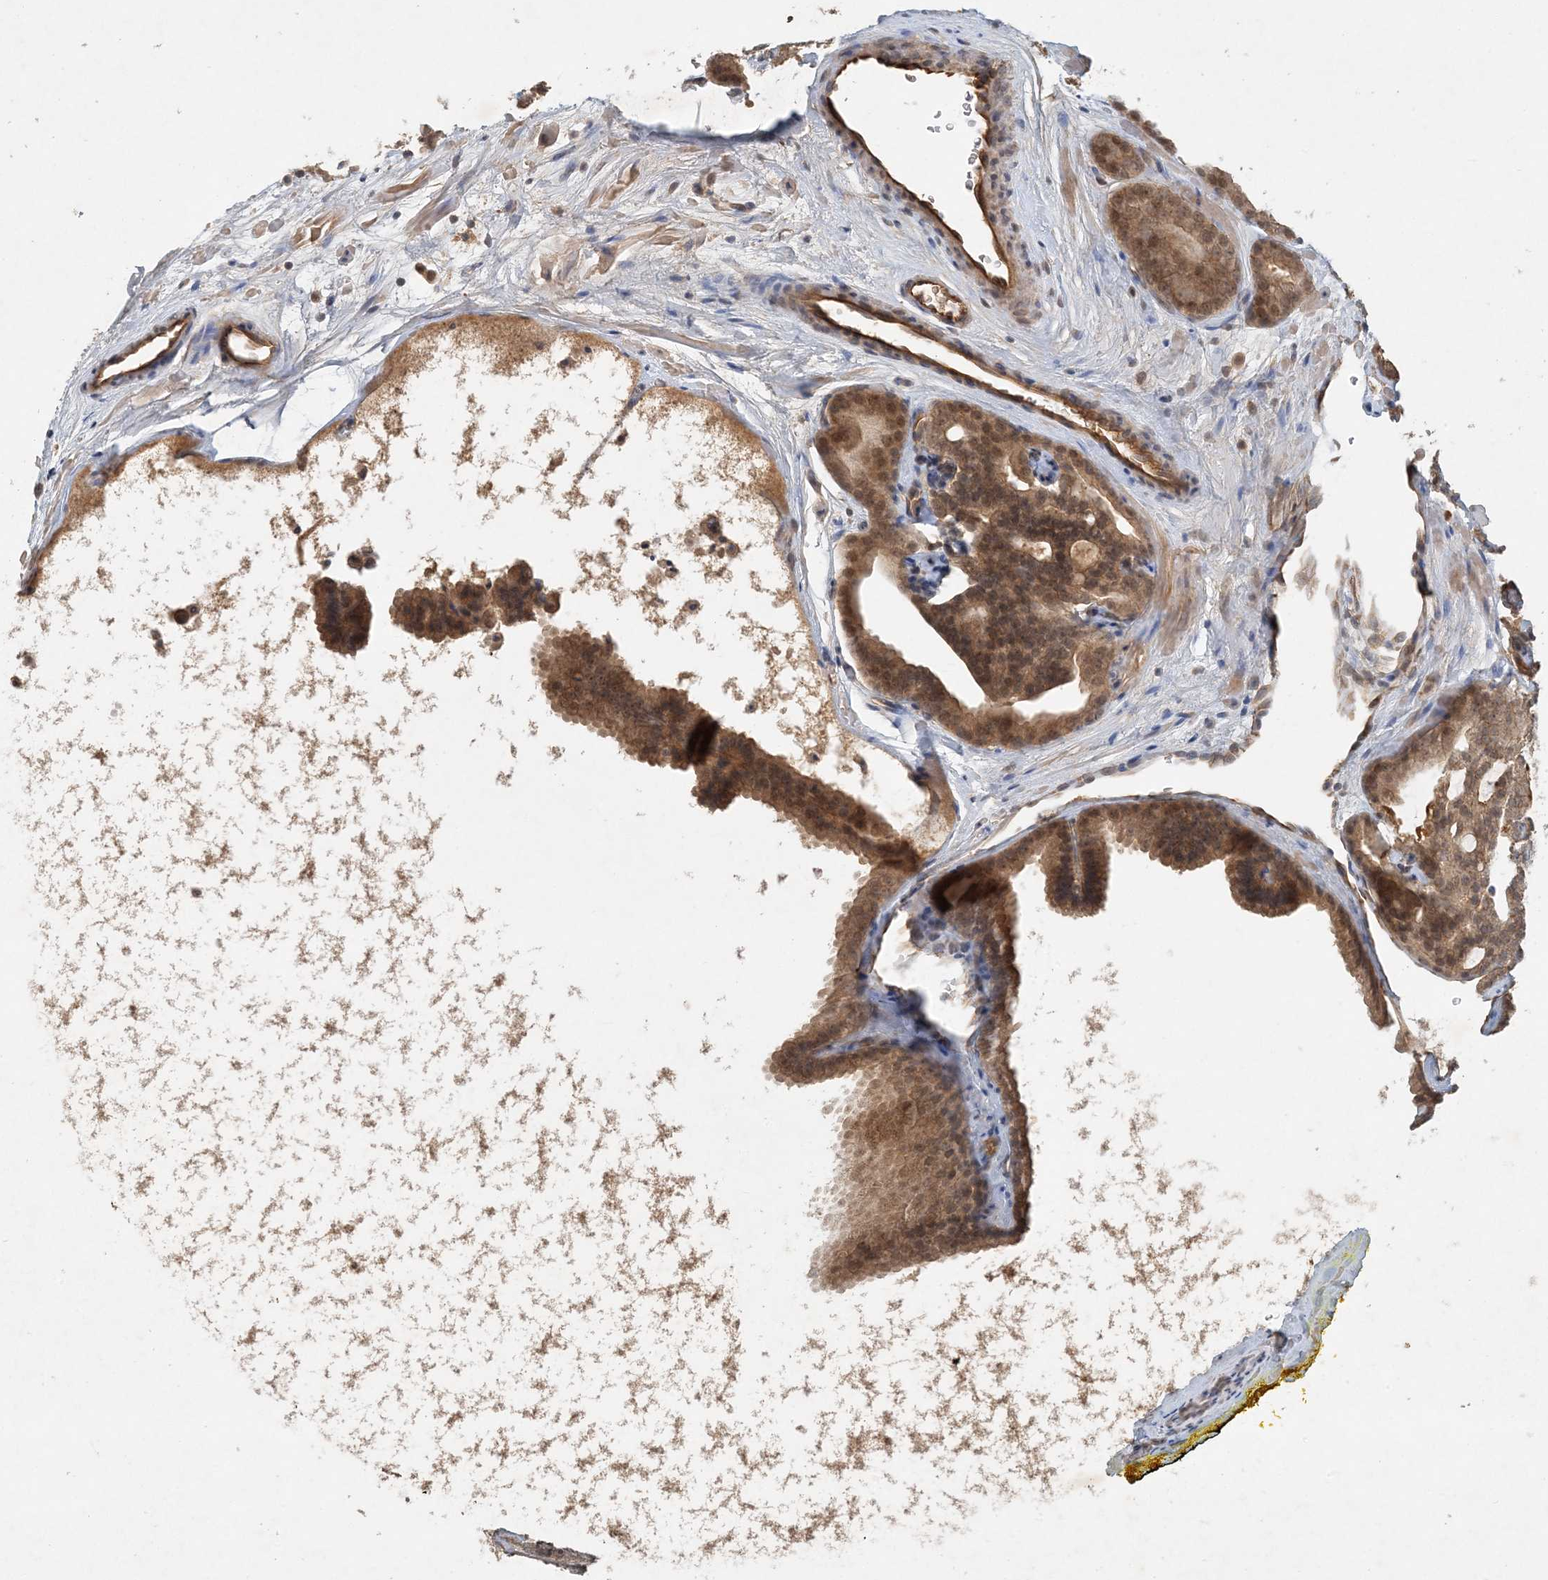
{"staining": {"intensity": "moderate", "quantity": ">75%", "location": "cytoplasmic/membranous,nuclear"}, "tissue": "prostate cancer", "cell_type": "Tumor cells", "image_type": "cancer", "snomed": [{"axis": "morphology", "description": "Adenocarcinoma, High grade"}, {"axis": "topography", "description": "Prostate"}], "caption": "This image displays immunohistochemistry (IHC) staining of human adenocarcinoma (high-grade) (prostate), with medium moderate cytoplasmic/membranous and nuclear staining in about >75% of tumor cells.", "gene": "ZCCHC4", "patient": {"sex": "male", "age": 57}}